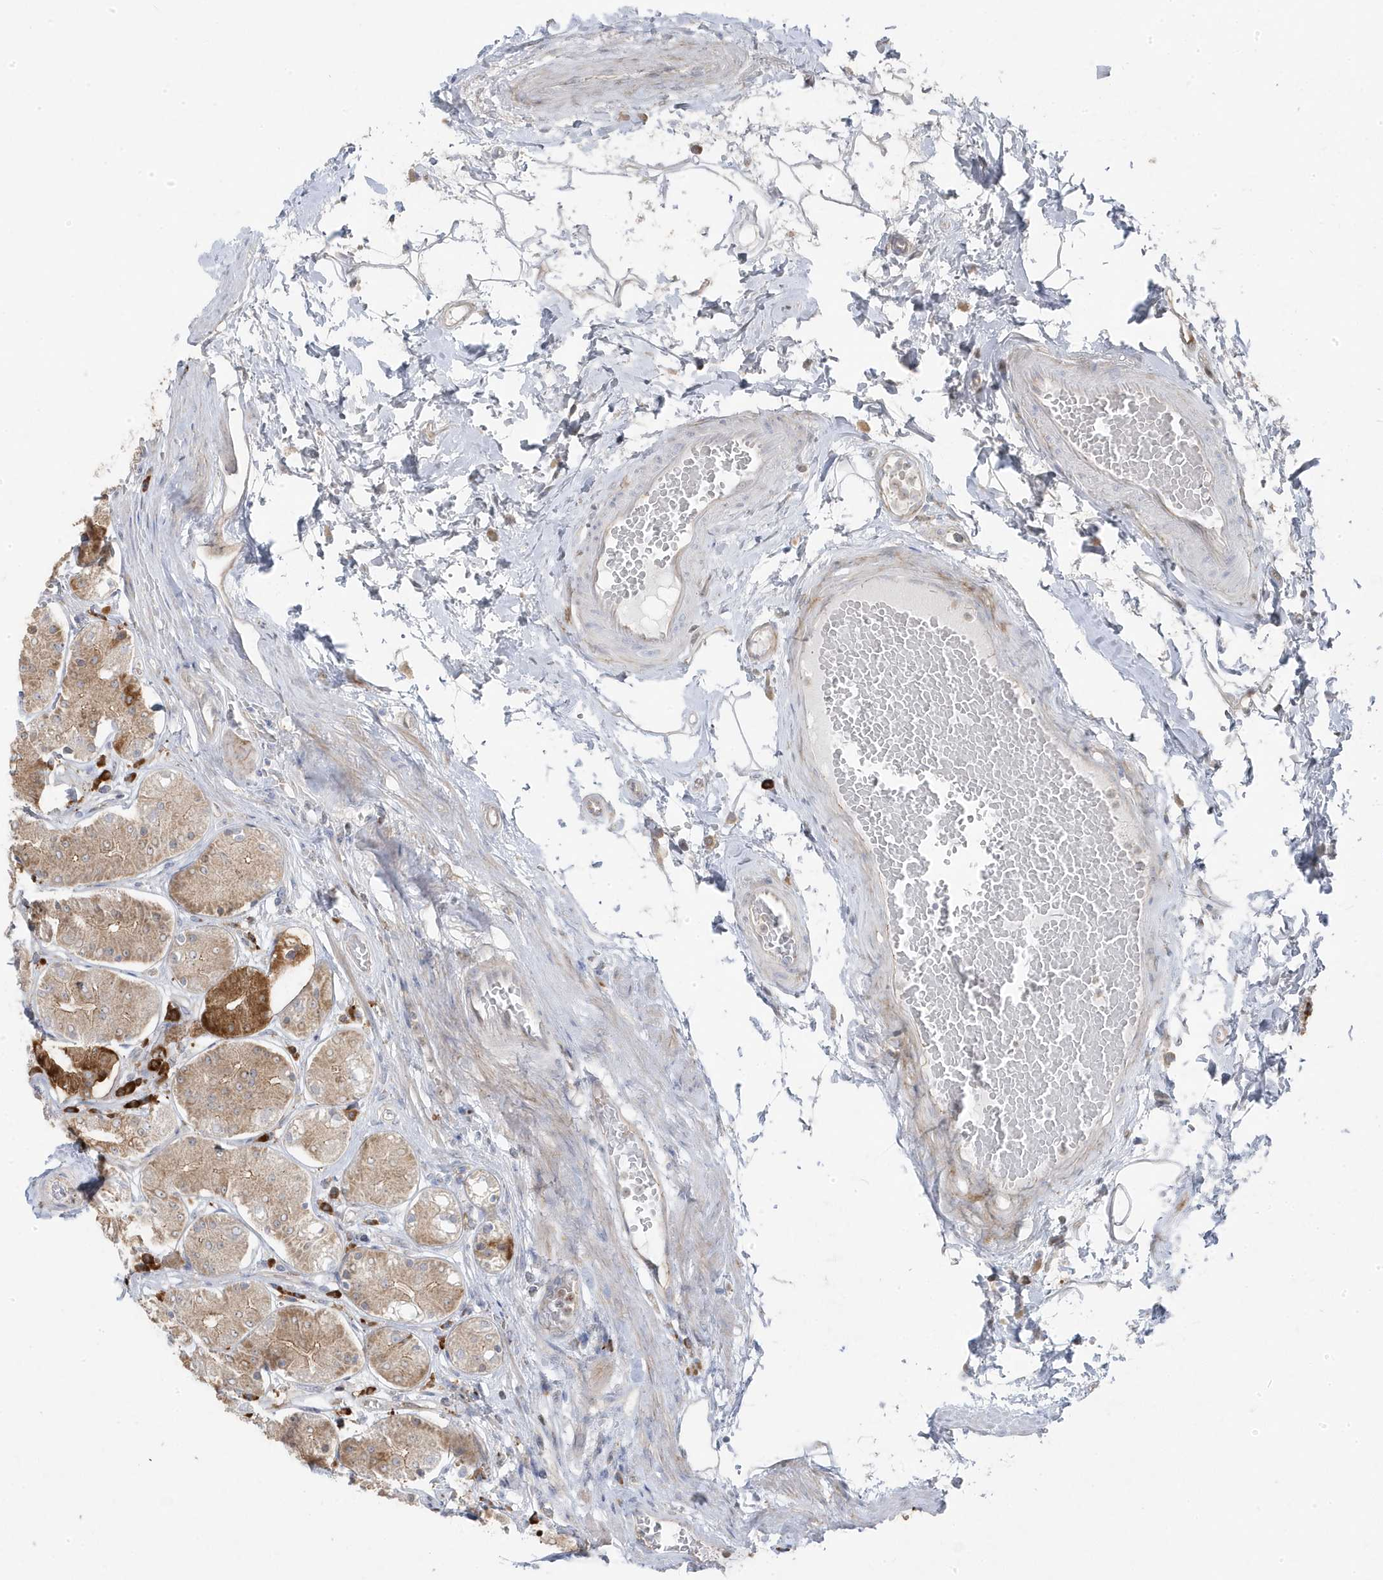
{"staining": {"intensity": "moderate", "quantity": ">75%", "location": "cytoplasmic/membranous"}, "tissue": "stomach", "cell_type": "Glandular cells", "image_type": "normal", "snomed": [{"axis": "morphology", "description": "Normal tissue, NOS"}, {"axis": "topography", "description": "Stomach"}, {"axis": "topography", "description": "Stomach, lower"}], "caption": "A histopathology image of stomach stained for a protein reveals moderate cytoplasmic/membranous brown staining in glandular cells.", "gene": "ZNF654", "patient": {"sex": "female", "age": 56}}